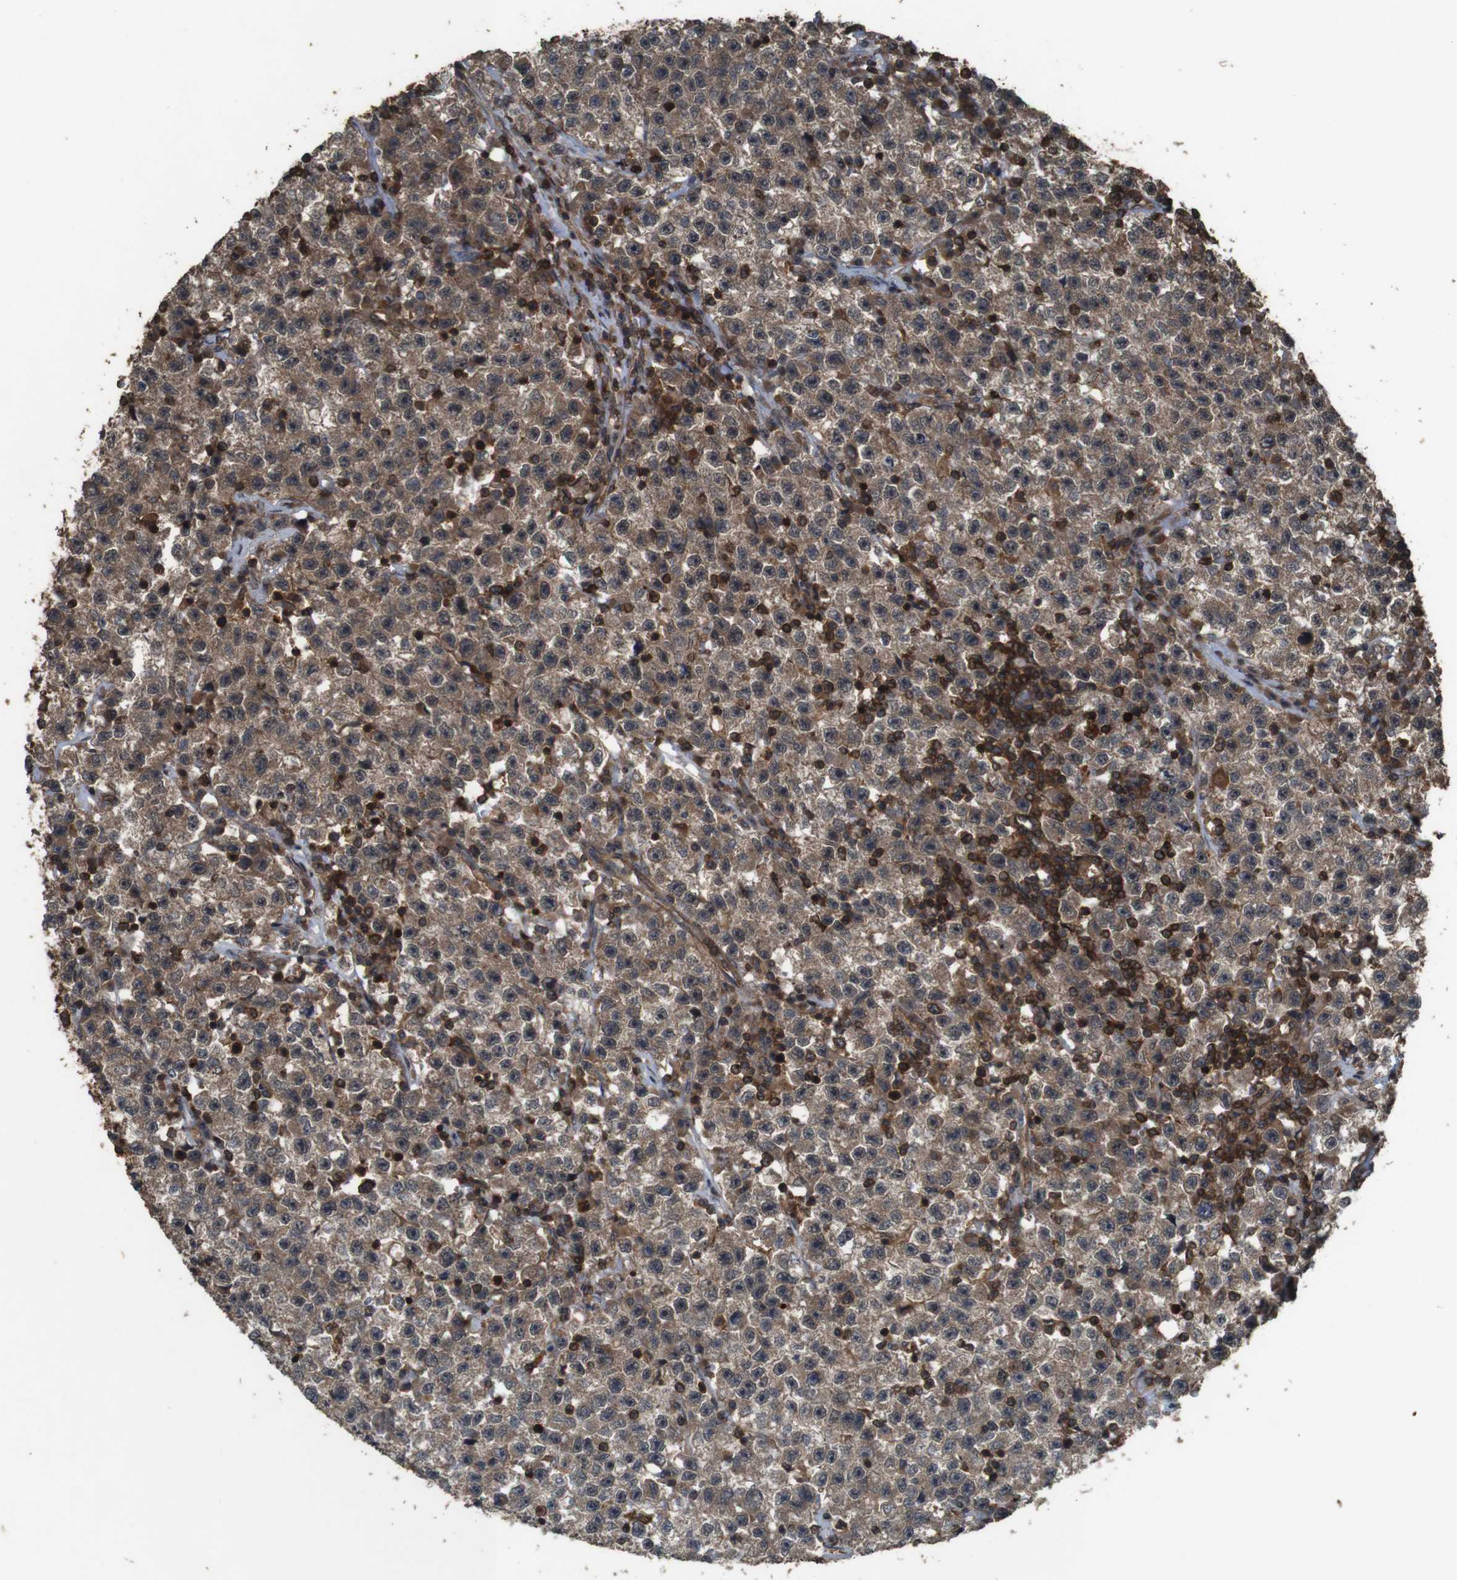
{"staining": {"intensity": "moderate", "quantity": ">75%", "location": "cytoplasmic/membranous"}, "tissue": "testis cancer", "cell_type": "Tumor cells", "image_type": "cancer", "snomed": [{"axis": "morphology", "description": "Seminoma, NOS"}, {"axis": "topography", "description": "Testis"}], "caption": "Immunohistochemistry image of human seminoma (testis) stained for a protein (brown), which exhibits medium levels of moderate cytoplasmic/membranous staining in about >75% of tumor cells.", "gene": "BAG4", "patient": {"sex": "male", "age": 22}}